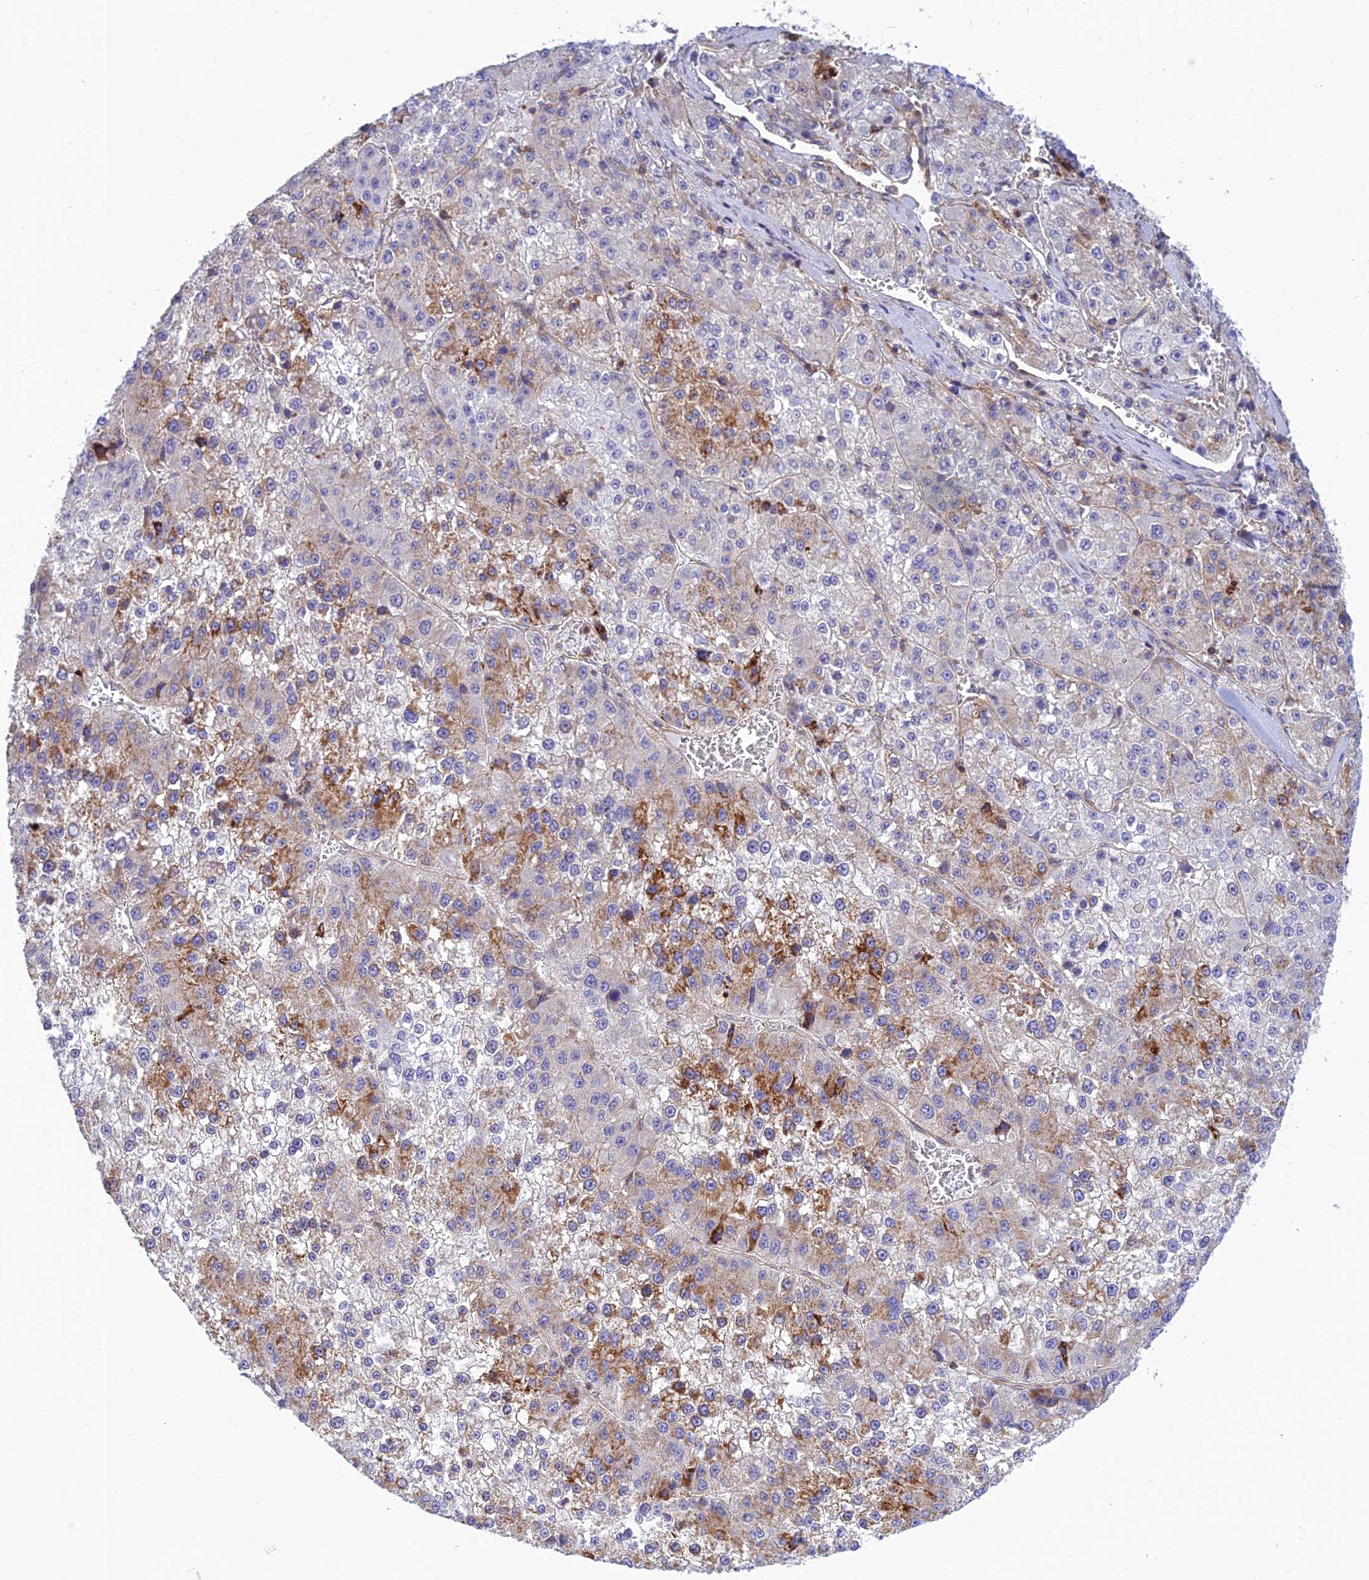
{"staining": {"intensity": "moderate", "quantity": "<25%", "location": "cytoplasmic/membranous"}, "tissue": "liver cancer", "cell_type": "Tumor cells", "image_type": "cancer", "snomed": [{"axis": "morphology", "description": "Carcinoma, Hepatocellular, NOS"}, {"axis": "topography", "description": "Liver"}], "caption": "Human liver cancer stained with a brown dye displays moderate cytoplasmic/membranous positive staining in approximately <25% of tumor cells.", "gene": "PPP1R12C", "patient": {"sex": "female", "age": 73}}